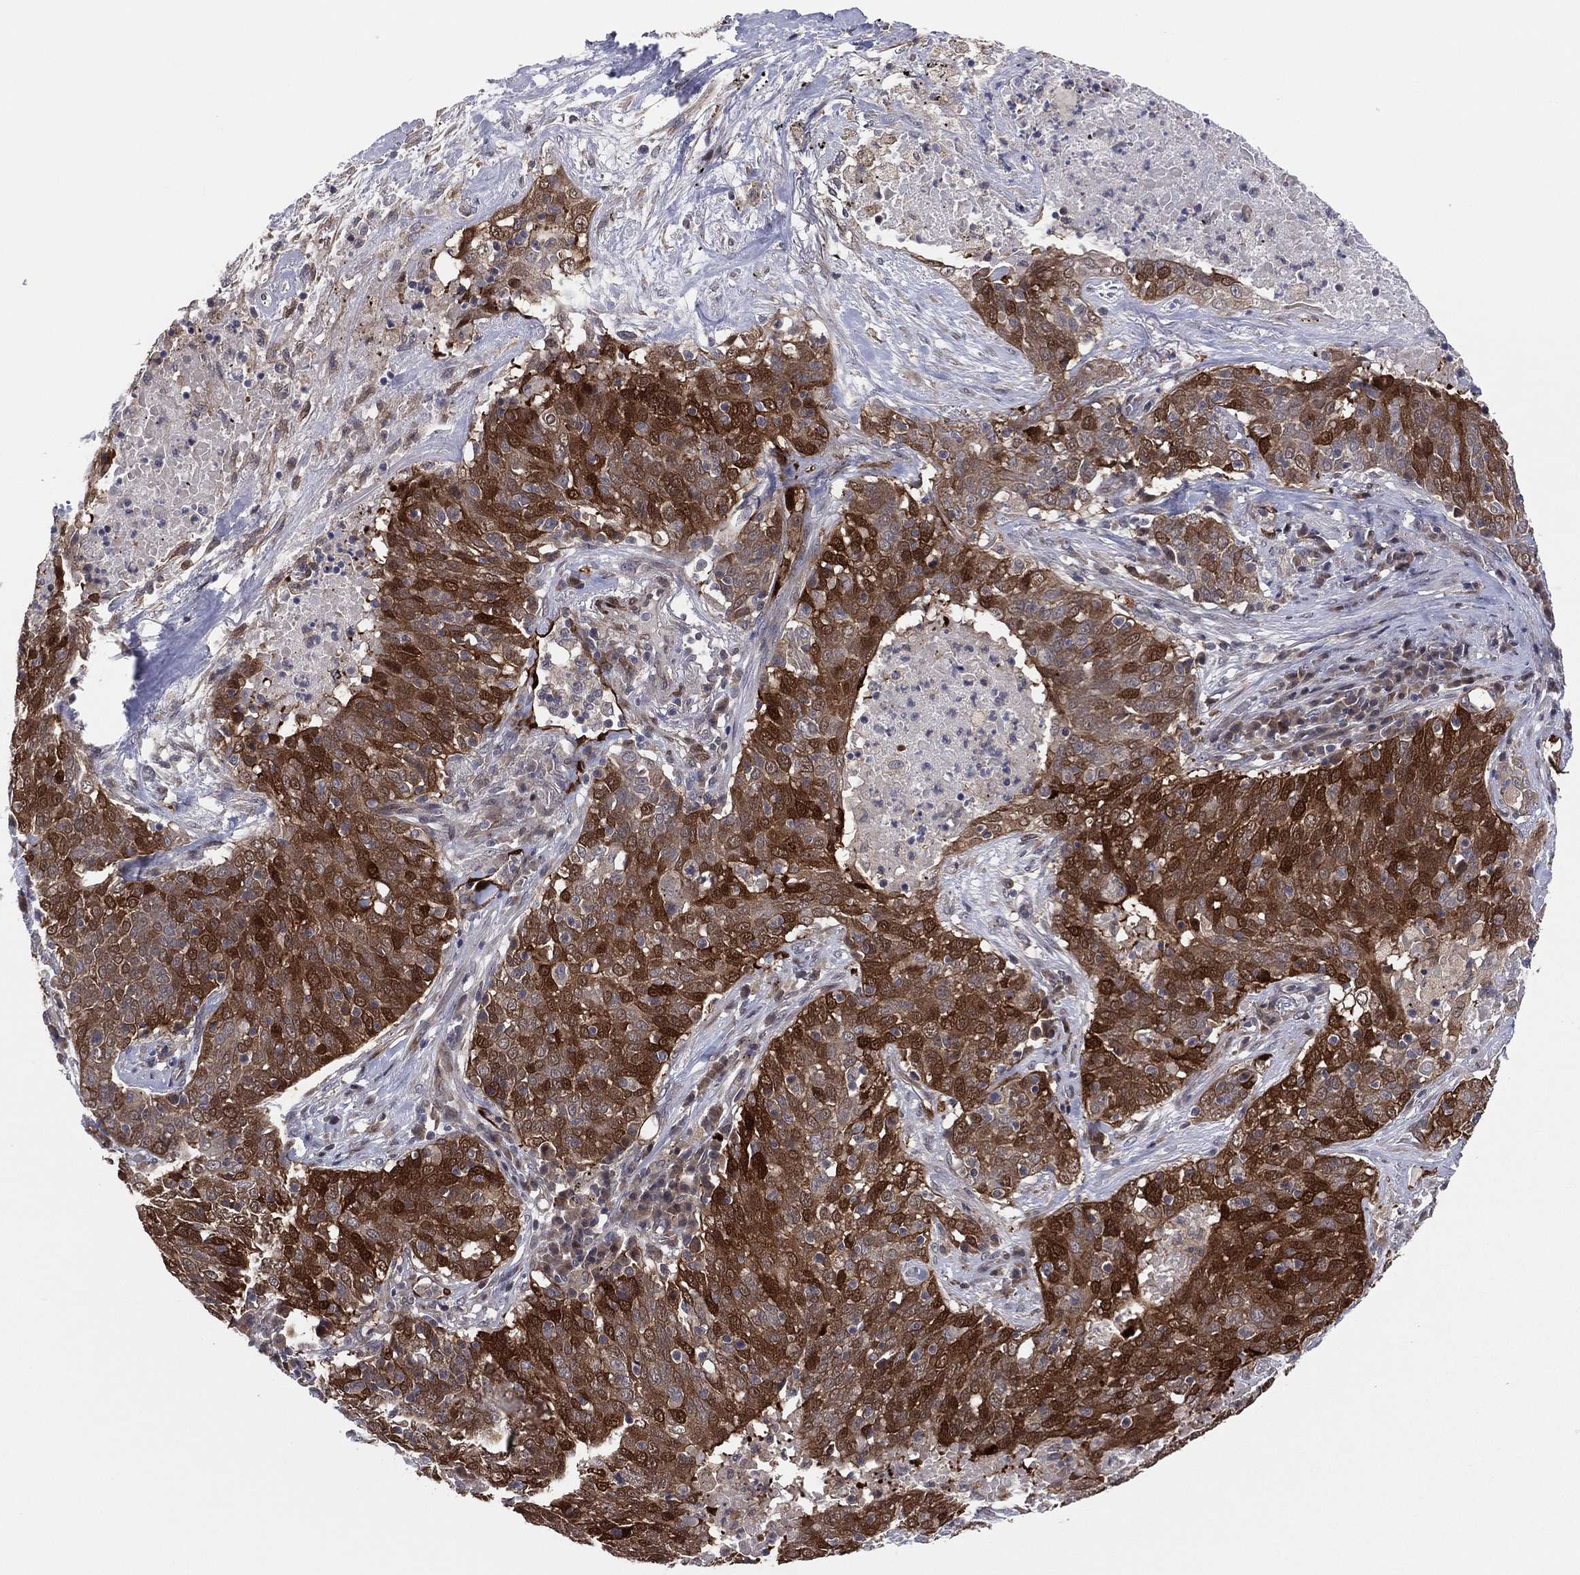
{"staining": {"intensity": "strong", "quantity": "25%-75%", "location": "cytoplasmic/membranous,nuclear"}, "tissue": "lung cancer", "cell_type": "Tumor cells", "image_type": "cancer", "snomed": [{"axis": "morphology", "description": "Squamous cell carcinoma, NOS"}, {"axis": "topography", "description": "Lung"}], "caption": "Immunohistochemical staining of lung cancer exhibits high levels of strong cytoplasmic/membranous and nuclear protein positivity in about 25%-75% of tumor cells. (DAB (3,3'-diaminobenzidine) IHC, brown staining for protein, blue staining for nuclei).", "gene": "SNCG", "patient": {"sex": "male", "age": 82}}